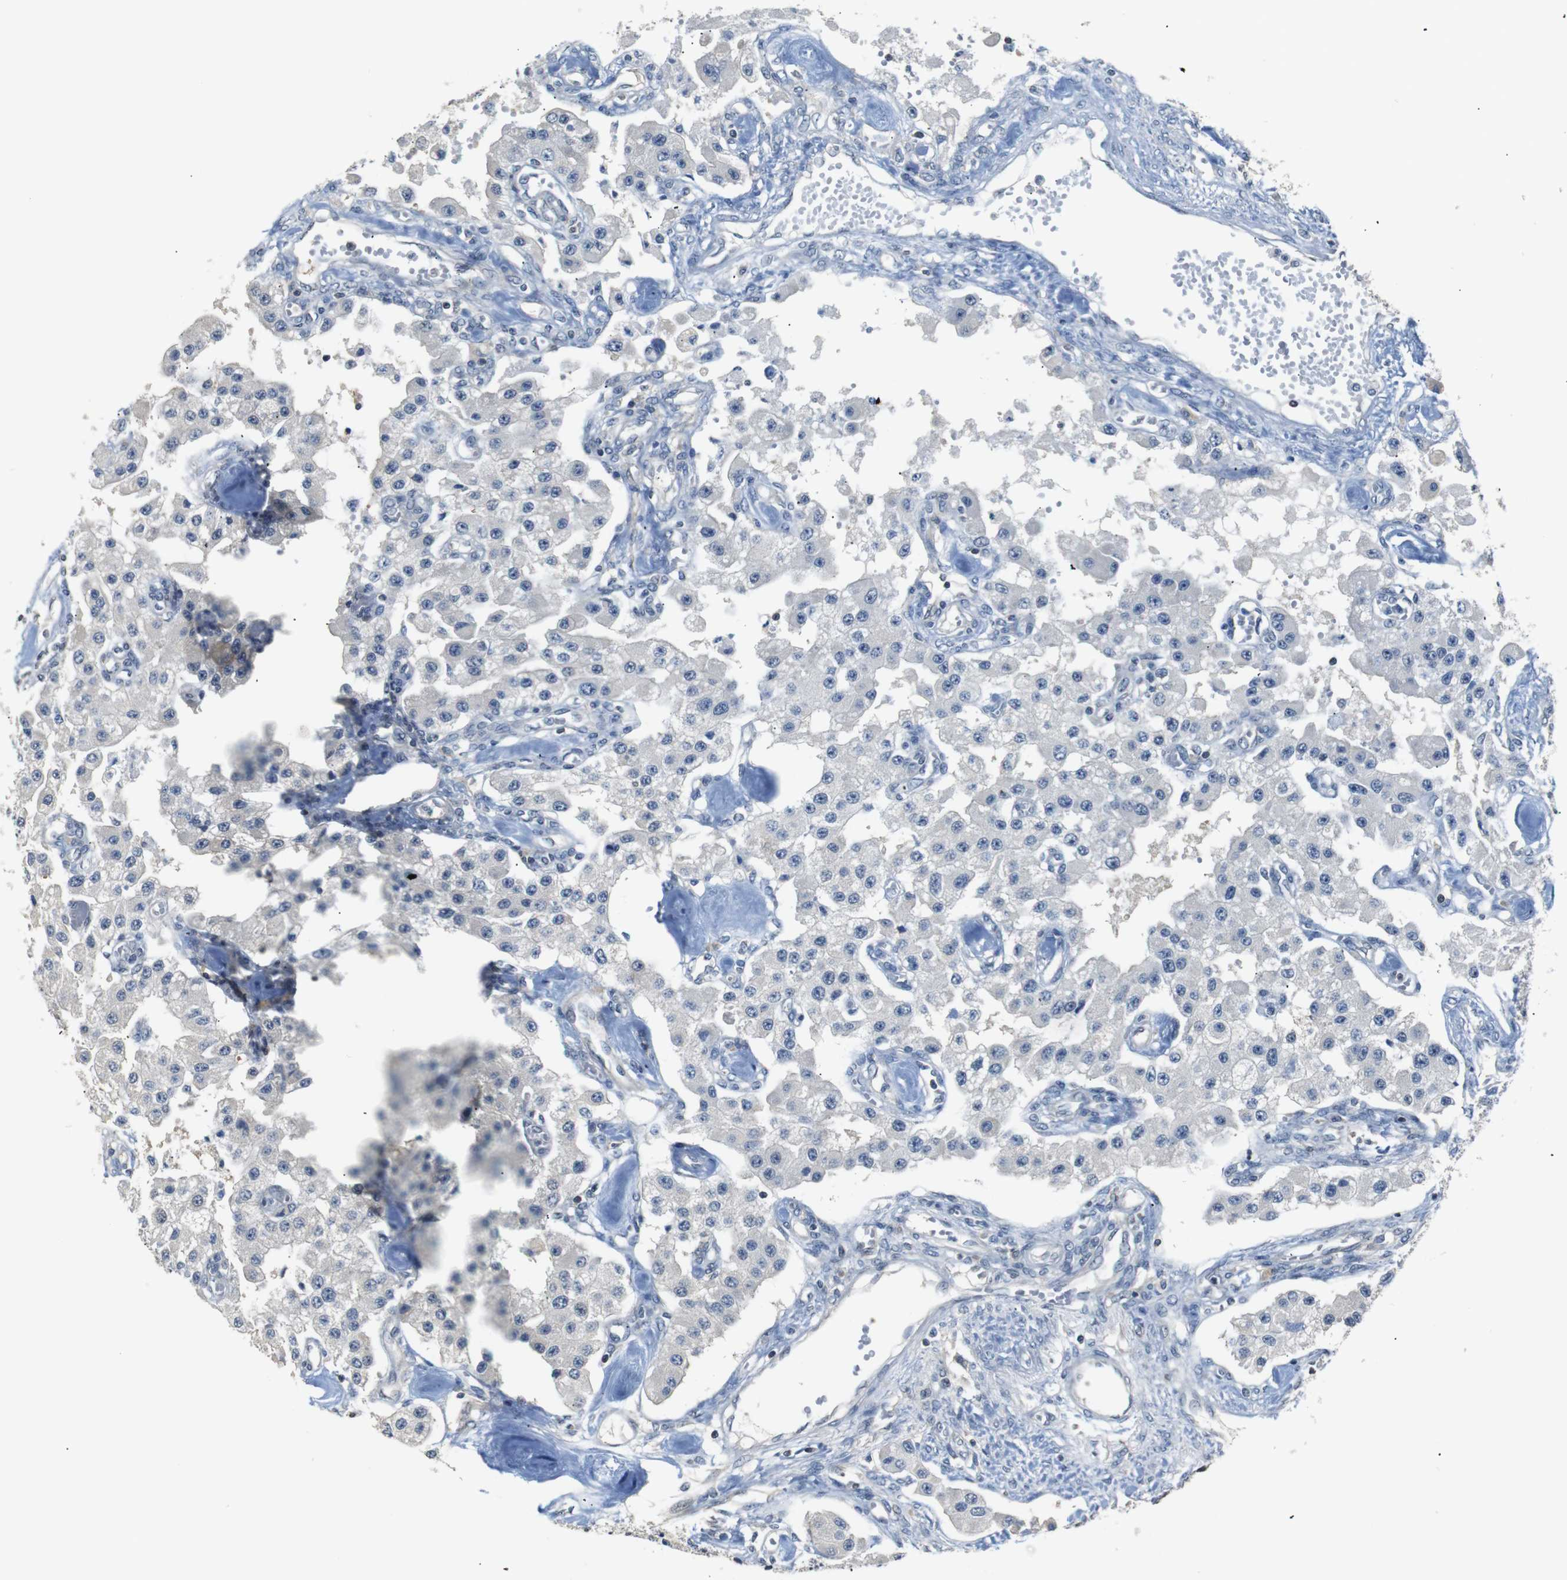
{"staining": {"intensity": "negative", "quantity": "none", "location": "none"}, "tissue": "carcinoid", "cell_type": "Tumor cells", "image_type": "cancer", "snomed": [{"axis": "morphology", "description": "Carcinoid, malignant, NOS"}, {"axis": "topography", "description": "Pancreas"}], "caption": "Tumor cells are negative for protein expression in human carcinoid. Brightfield microscopy of immunohistochemistry stained with DAB (brown) and hematoxylin (blue), captured at high magnification.", "gene": "SFN", "patient": {"sex": "male", "age": 41}}